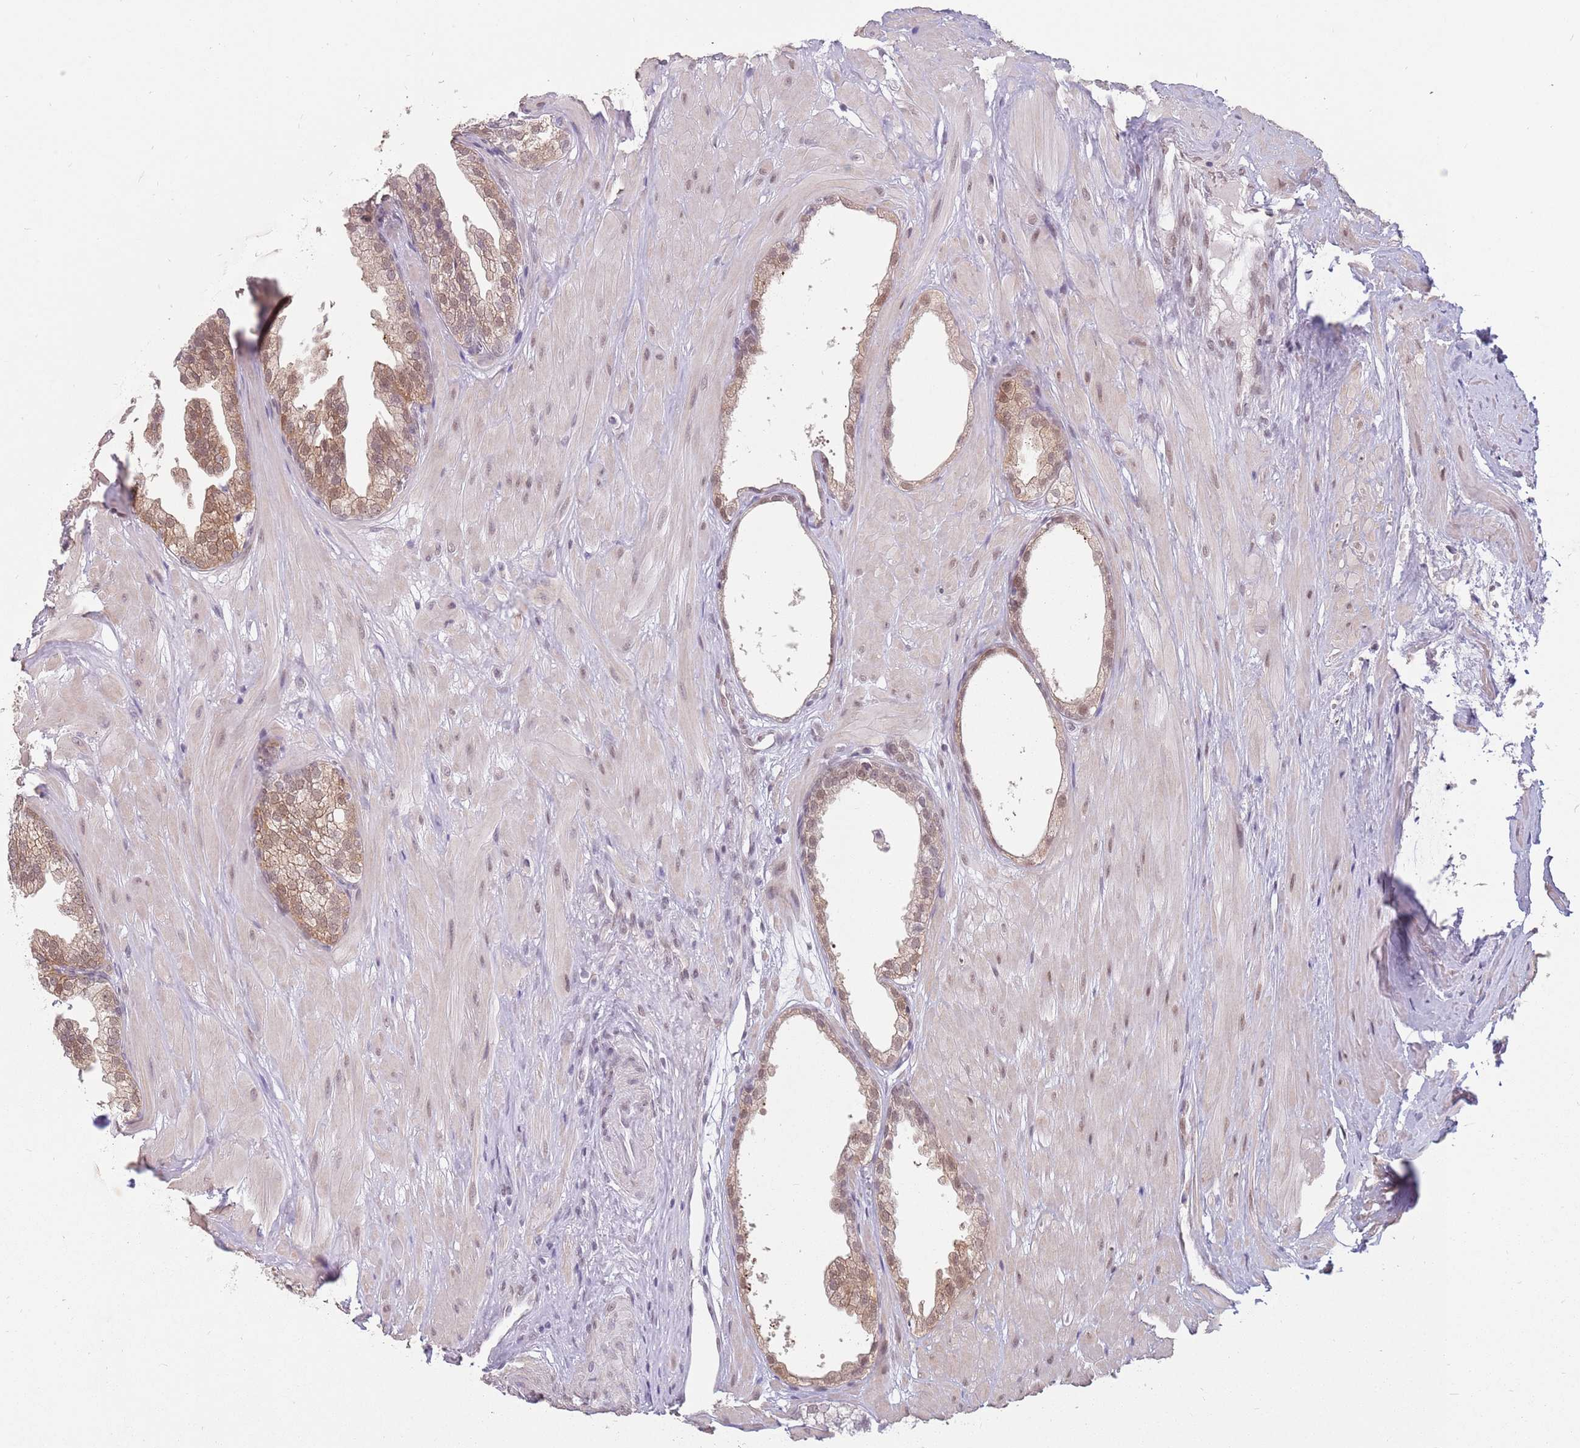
{"staining": {"intensity": "moderate", "quantity": "25%-75%", "location": "cytoplasmic/membranous,nuclear"}, "tissue": "prostate", "cell_type": "Glandular cells", "image_type": "normal", "snomed": [{"axis": "morphology", "description": "Normal tissue, NOS"}, {"axis": "topography", "description": "Prostate"}, {"axis": "topography", "description": "Peripheral nerve tissue"}], "caption": "Moderate cytoplasmic/membranous,nuclear expression is appreciated in approximately 25%-75% of glandular cells in normal prostate.", "gene": "ZNF574", "patient": {"sex": "male", "age": 55}}